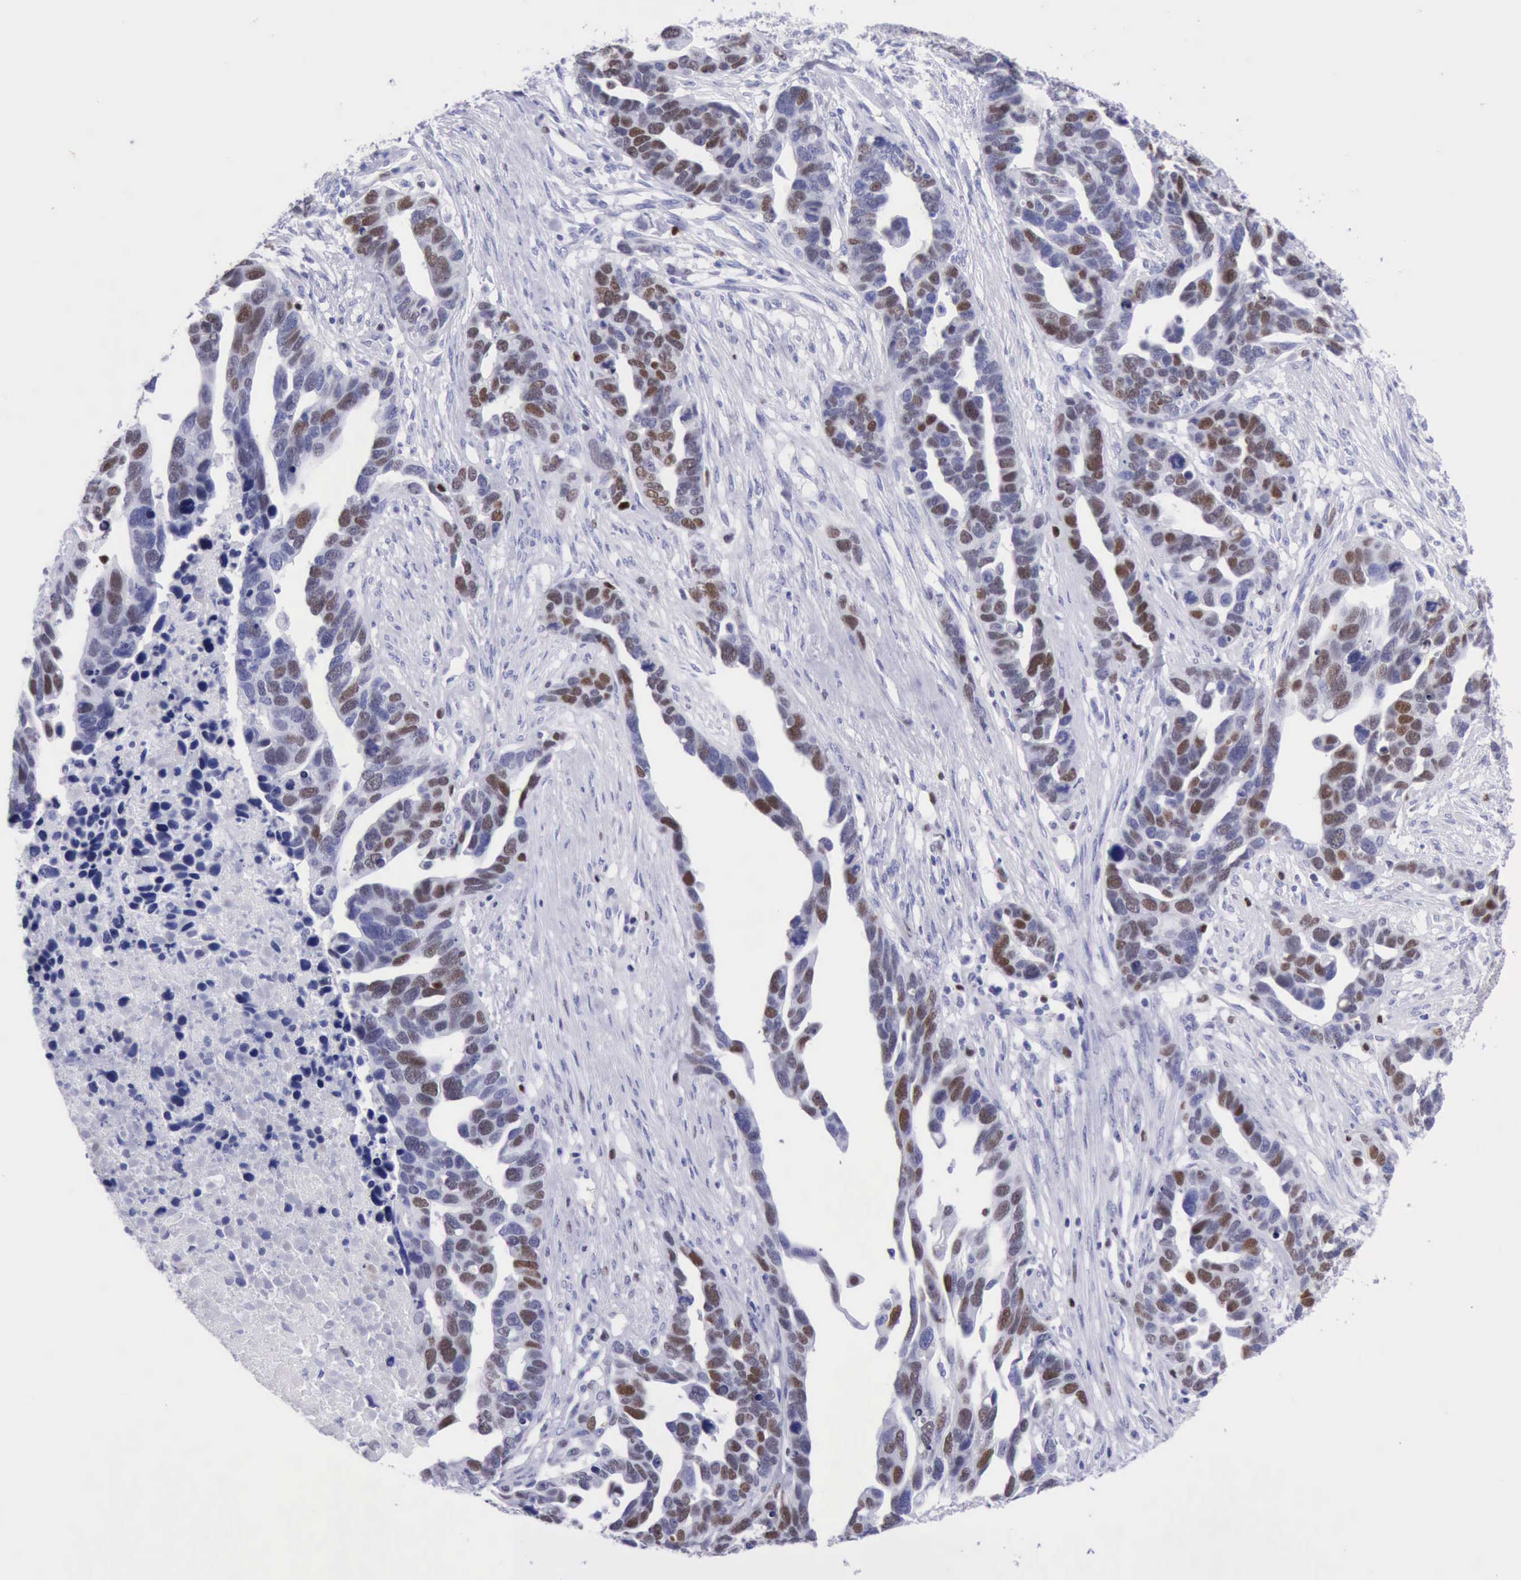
{"staining": {"intensity": "strong", "quantity": "25%-75%", "location": "nuclear"}, "tissue": "ovarian cancer", "cell_type": "Tumor cells", "image_type": "cancer", "snomed": [{"axis": "morphology", "description": "Cystadenocarcinoma, serous, NOS"}, {"axis": "topography", "description": "Ovary"}], "caption": "Immunohistochemical staining of ovarian cancer (serous cystadenocarcinoma) shows high levels of strong nuclear protein staining in about 25%-75% of tumor cells. The protein is shown in brown color, while the nuclei are stained blue.", "gene": "MCM2", "patient": {"sex": "female", "age": 54}}